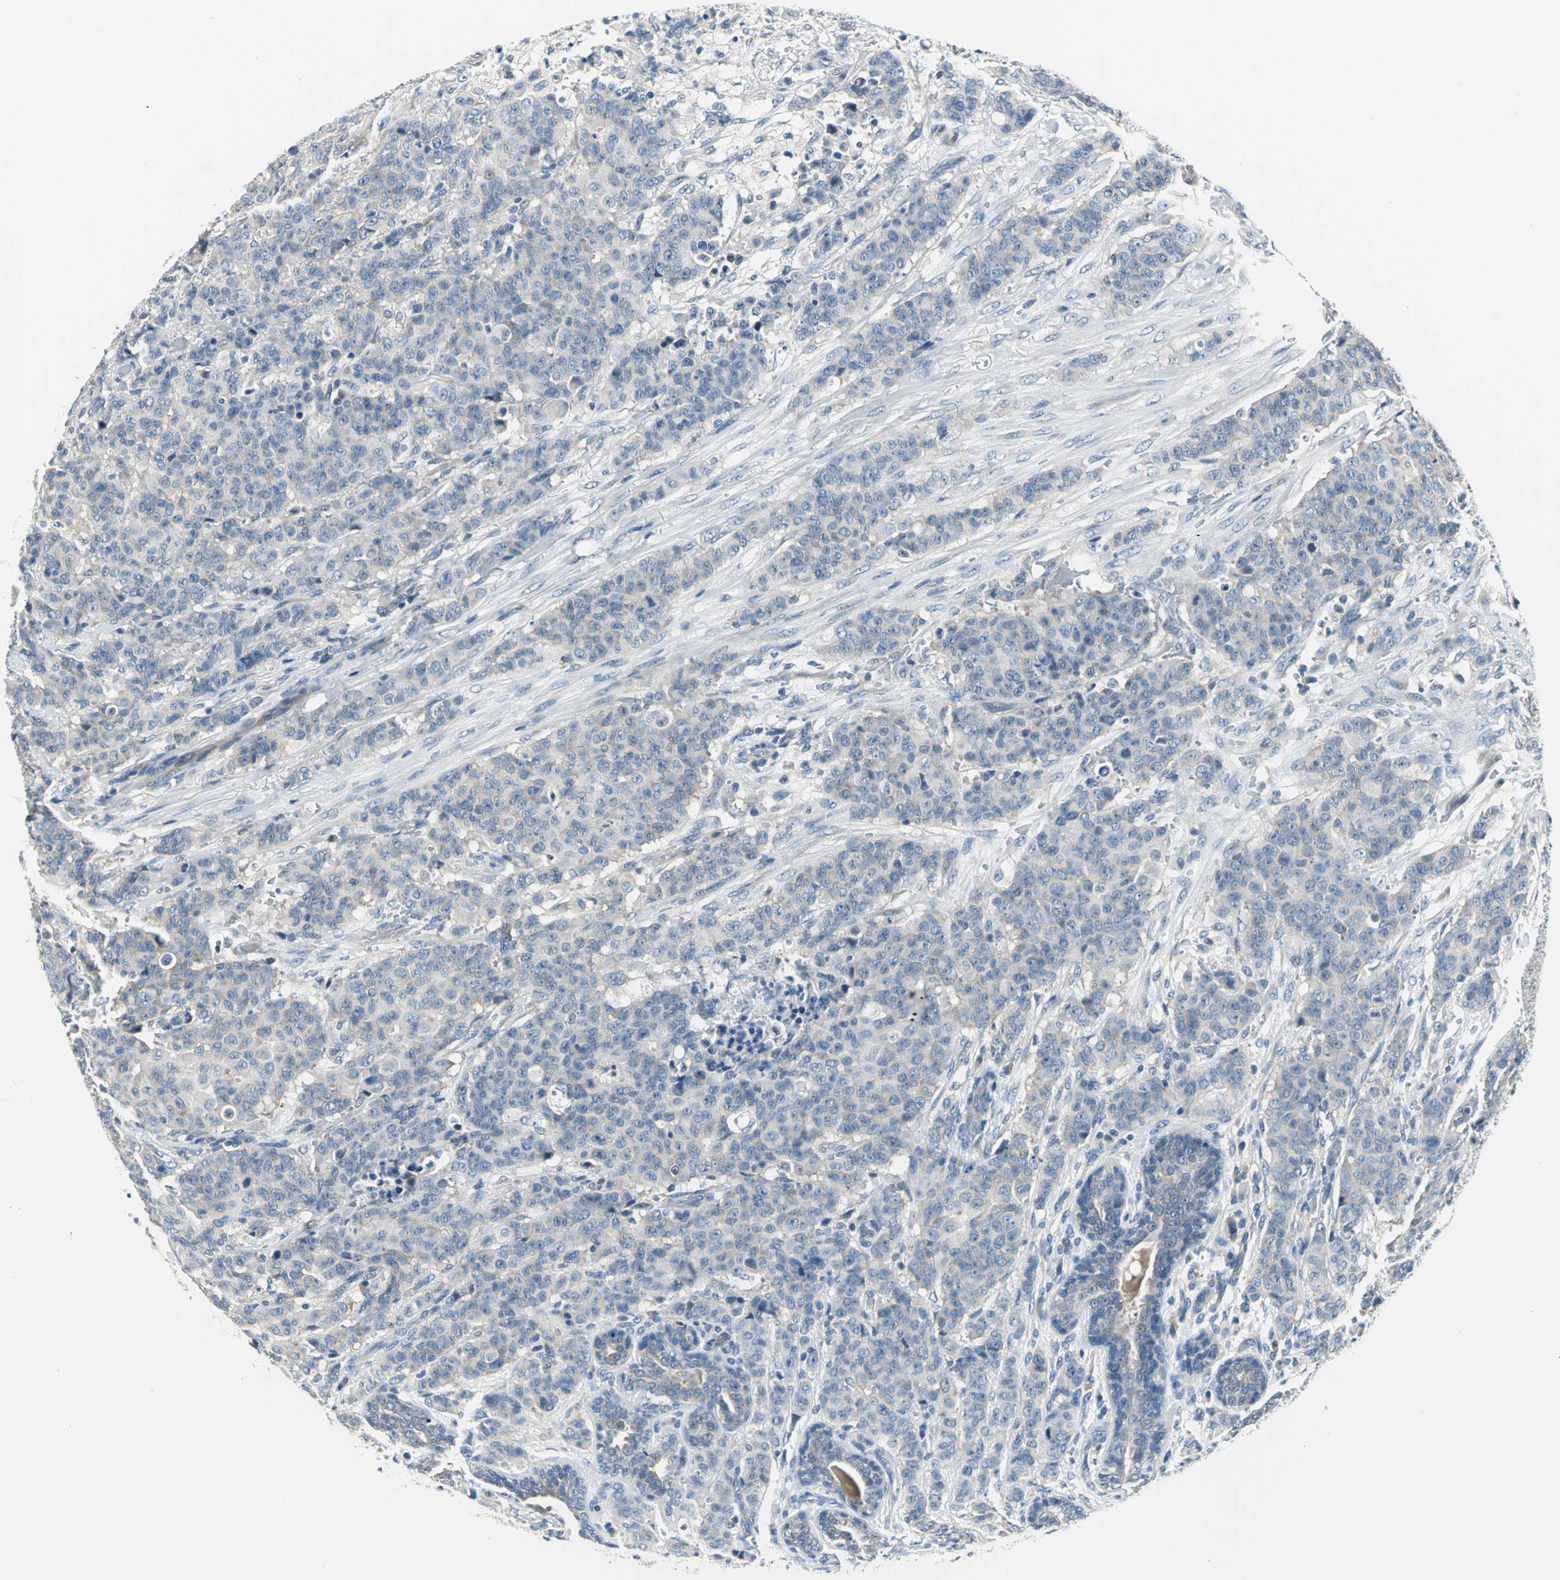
{"staining": {"intensity": "weak", "quantity": "25%-75%", "location": "cytoplasmic/membranous"}, "tissue": "breast cancer", "cell_type": "Tumor cells", "image_type": "cancer", "snomed": [{"axis": "morphology", "description": "Duct carcinoma"}, {"axis": "topography", "description": "Breast"}], "caption": "Immunohistochemical staining of breast cancer (invasive ductal carcinoma) reveals weak cytoplasmic/membranous protein expression in approximately 25%-75% of tumor cells.", "gene": "ZNF415", "patient": {"sex": "female", "age": 40}}